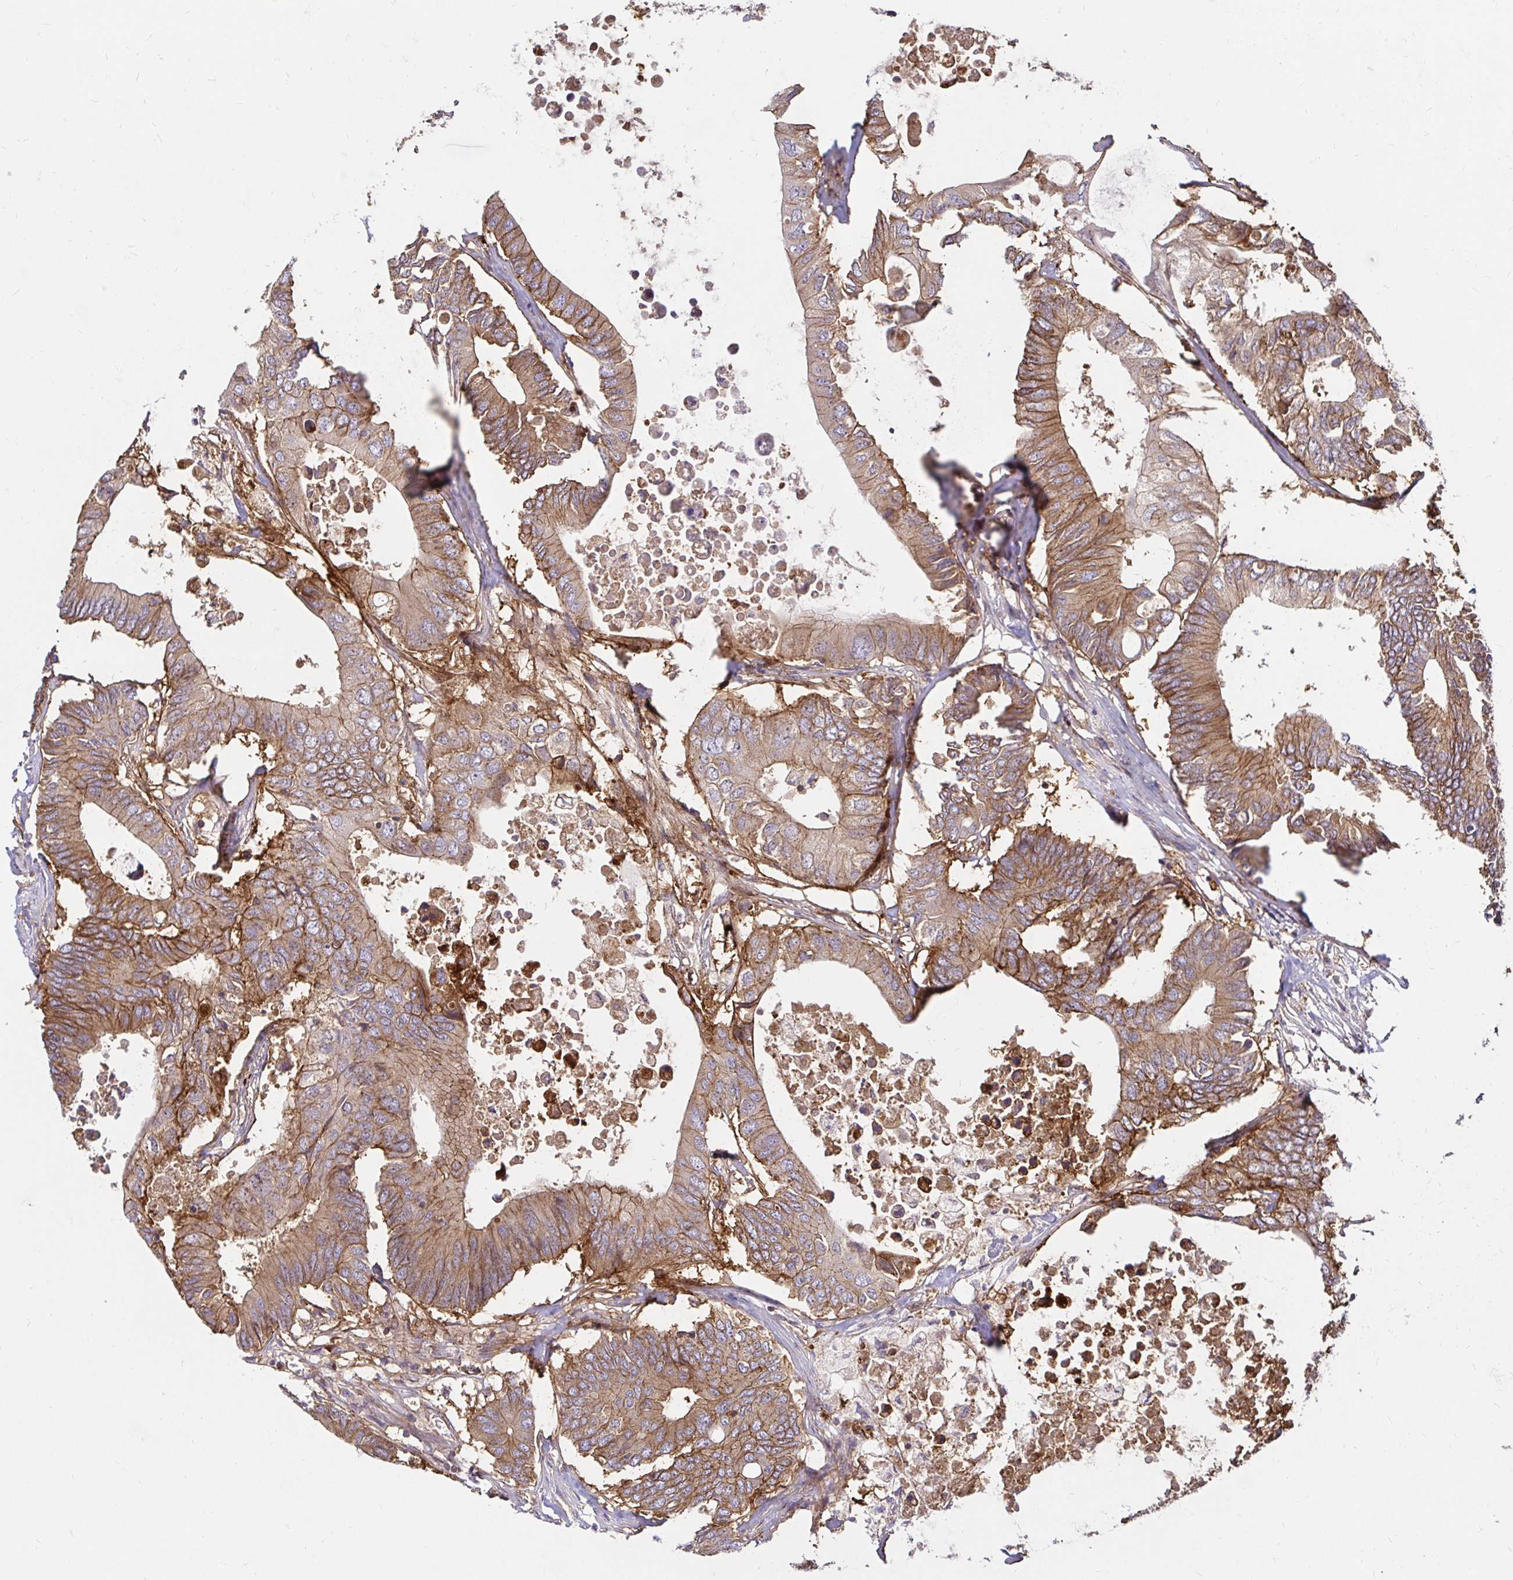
{"staining": {"intensity": "moderate", "quantity": ">75%", "location": "cytoplasmic/membranous"}, "tissue": "colorectal cancer", "cell_type": "Tumor cells", "image_type": "cancer", "snomed": [{"axis": "morphology", "description": "Adenocarcinoma, NOS"}, {"axis": "topography", "description": "Colon"}], "caption": "IHC image of neoplastic tissue: human adenocarcinoma (colorectal) stained using immunohistochemistry shows medium levels of moderate protein expression localized specifically in the cytoplasmic/membranous of tumor cells, appearing as a cytoplasmic/membranous brown color.", "gene": "ITGA2", "patient": {"sex": "male", "age": 71}}